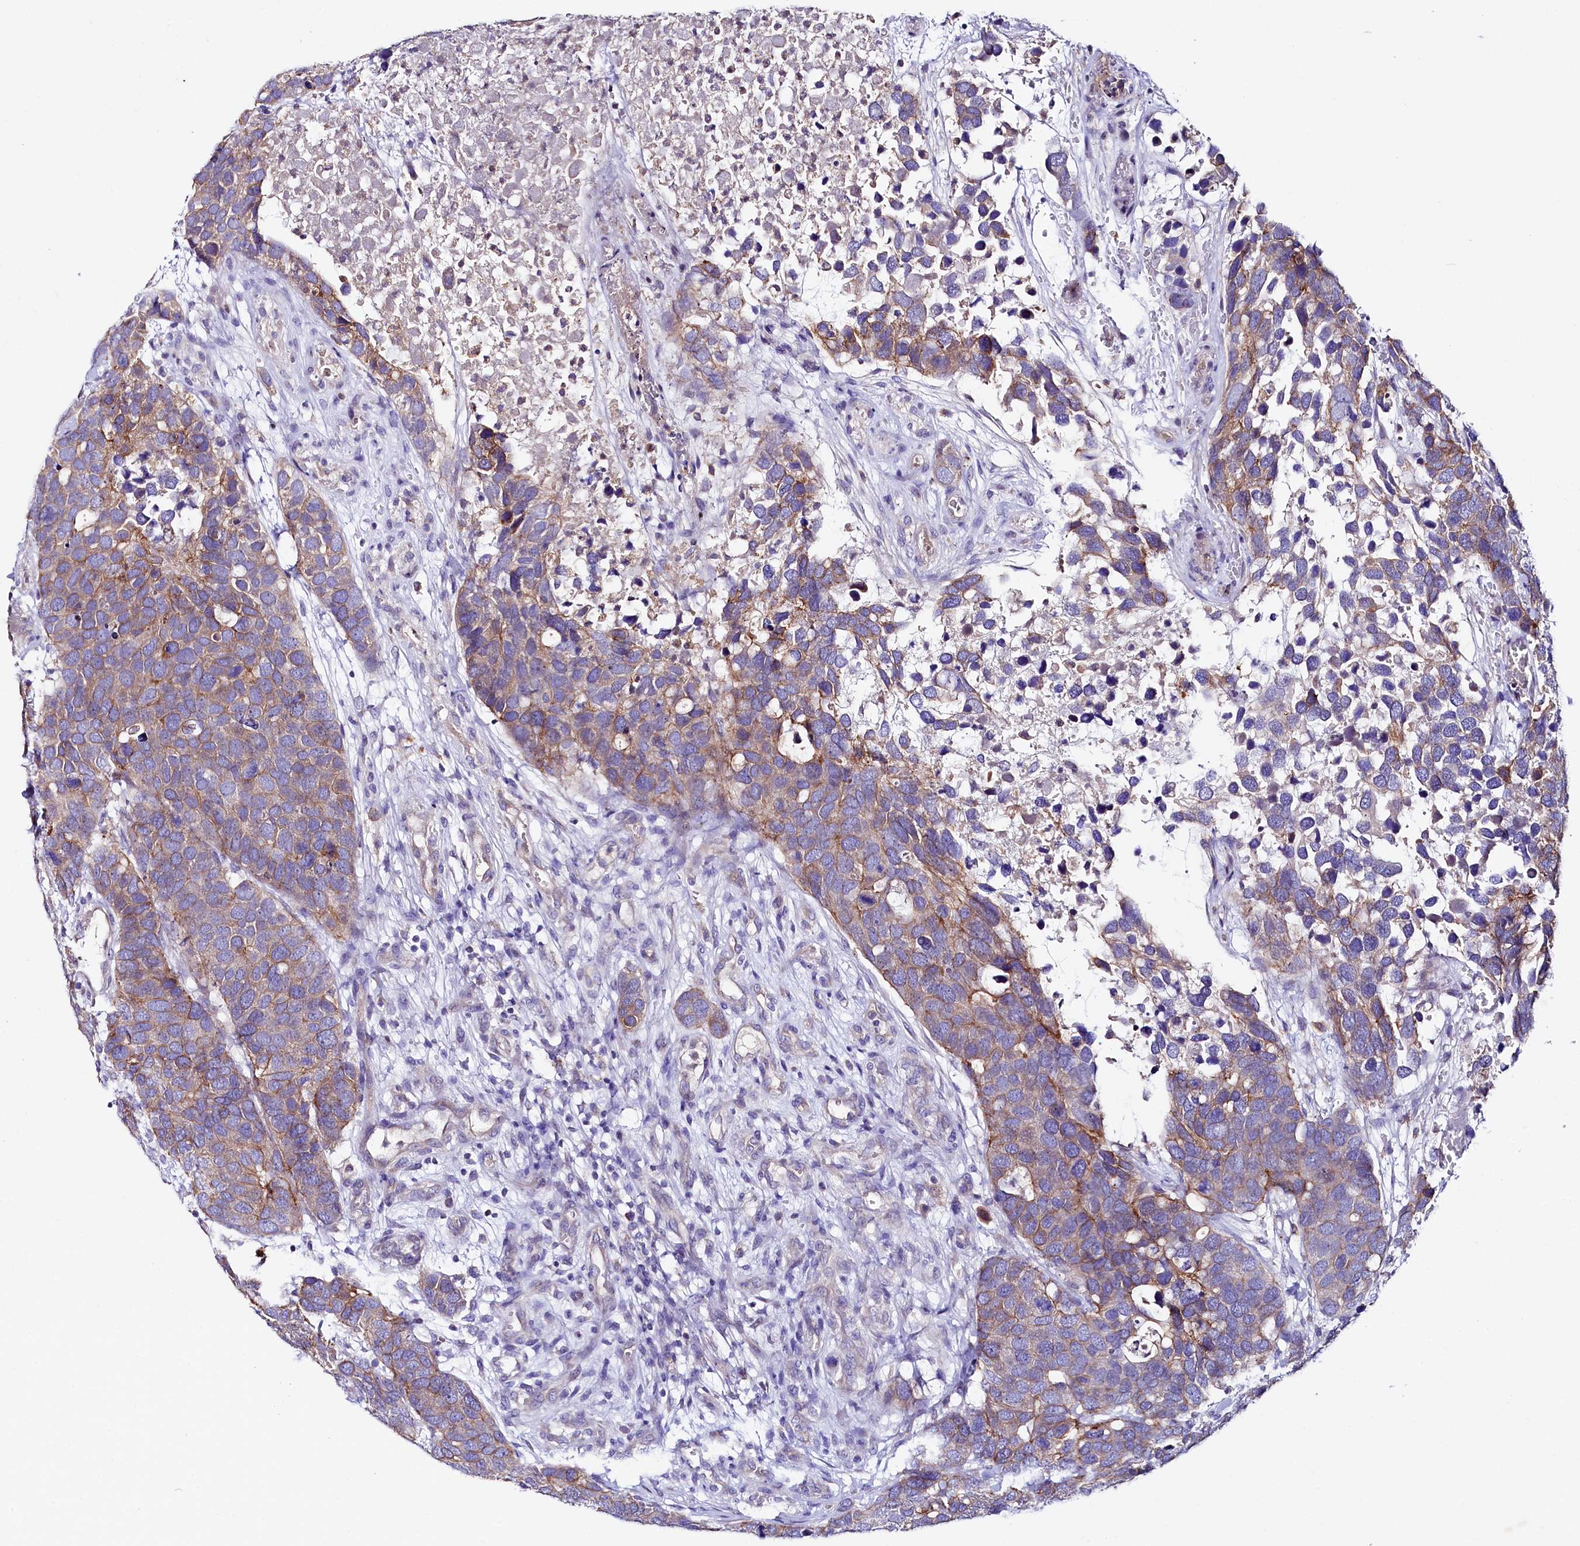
{"staining": {"intensity": "moderate", "quantity": "<25%", "location": "cytoplasmic/membranous"}, "tissue": "breast cancer", "cell_type": "Tumor cells", "image_type": "cancer", "snomed": [{"axis": "morphology", "description": "Duct carcinoma"}, {"axis": "topography", "description": "Breast"}], "caption": "Human breast cancer (infiltrating ductal carcinoma) stained with a protein marker reveals moderate staining in tumor cells.", "gene": "SACM1L", "patient": {"sex": "female", "age": 83}}